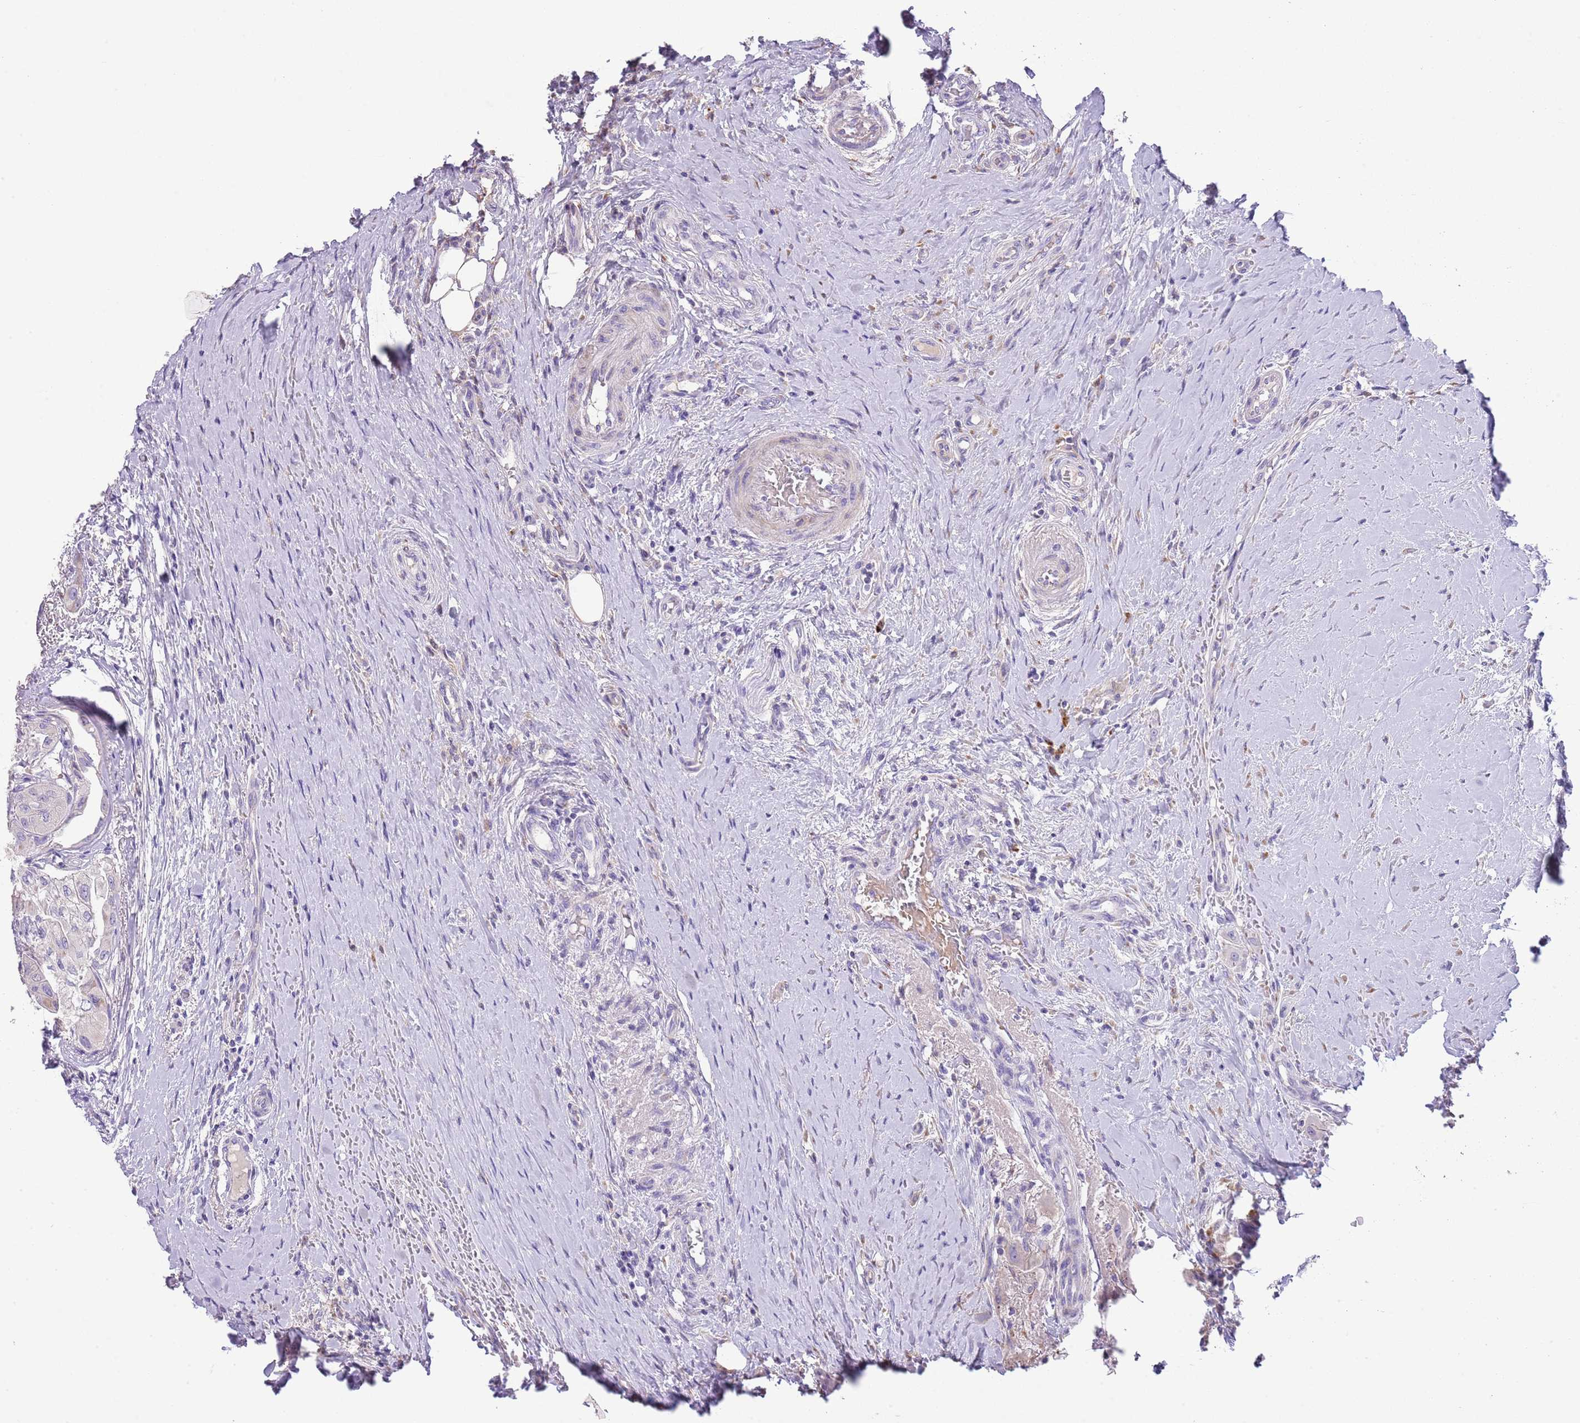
{"staining": {"intensity": "negative", "quantity": "none", "location": "none"}, "tissue": "thyroid cancer", "cell_type": "Tumor cells", "image_type": "cancer", "snomed": [{"axis": "morphology", "description": "Papillary adenocarcinoma, NOS"}, {"axis": "topography", "description": "Thyroid gland"}], "caption": "Tumor cells show no significant expression in papillary adenocarcinoma (thyroid). (Immunohistochemistry (ihc), brightfield microscopy, high magnification).", "gene": "ABHD17C", "patient": {"sex": "female", "age": 59}}